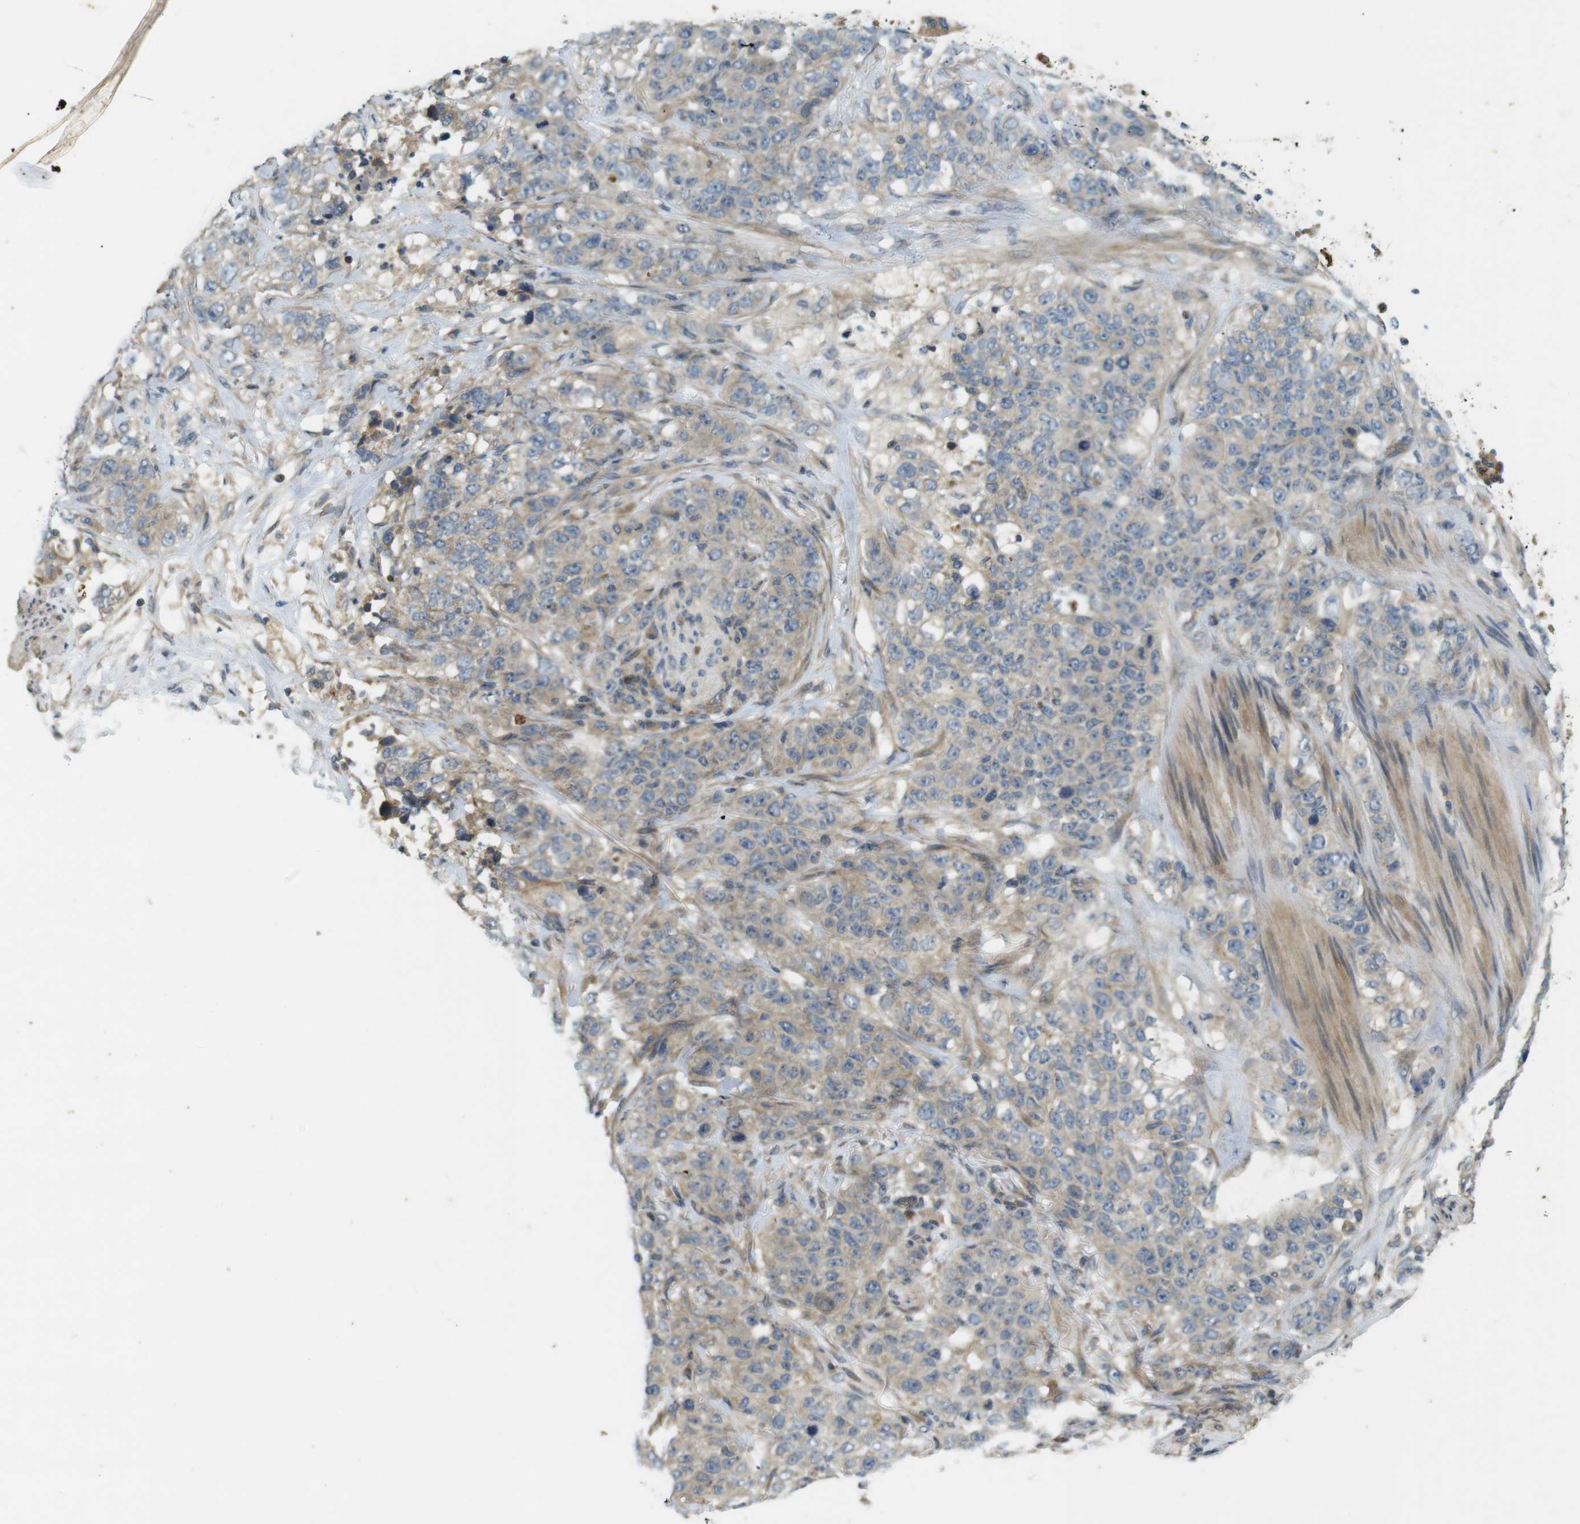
{"staining": {"intensity": "weak", "quantity": ">75%", "location": "cytoplasmic/membranous"}, "tissue": "stomach cancer", "cell_type": "Tumor cells", "image_type": "cancer", "snomed": [{"axis": "morphology", "description": "Adenocarcinoma, NOS"}, {"axis": "topography", "description": "Stomach"}], "caption": "Immunohistochemistry (DAB (3,3'-diaminobenzidine)) staining of human stomach cancer reveals weak cytoplasmic/membranous protein positivity in about >75% of tumor cells. (DAB IHC, brown staining for protein, blue staining for nuclei).", "gene": "CLTC", "patient": {"sex": "male", "age": 48}}